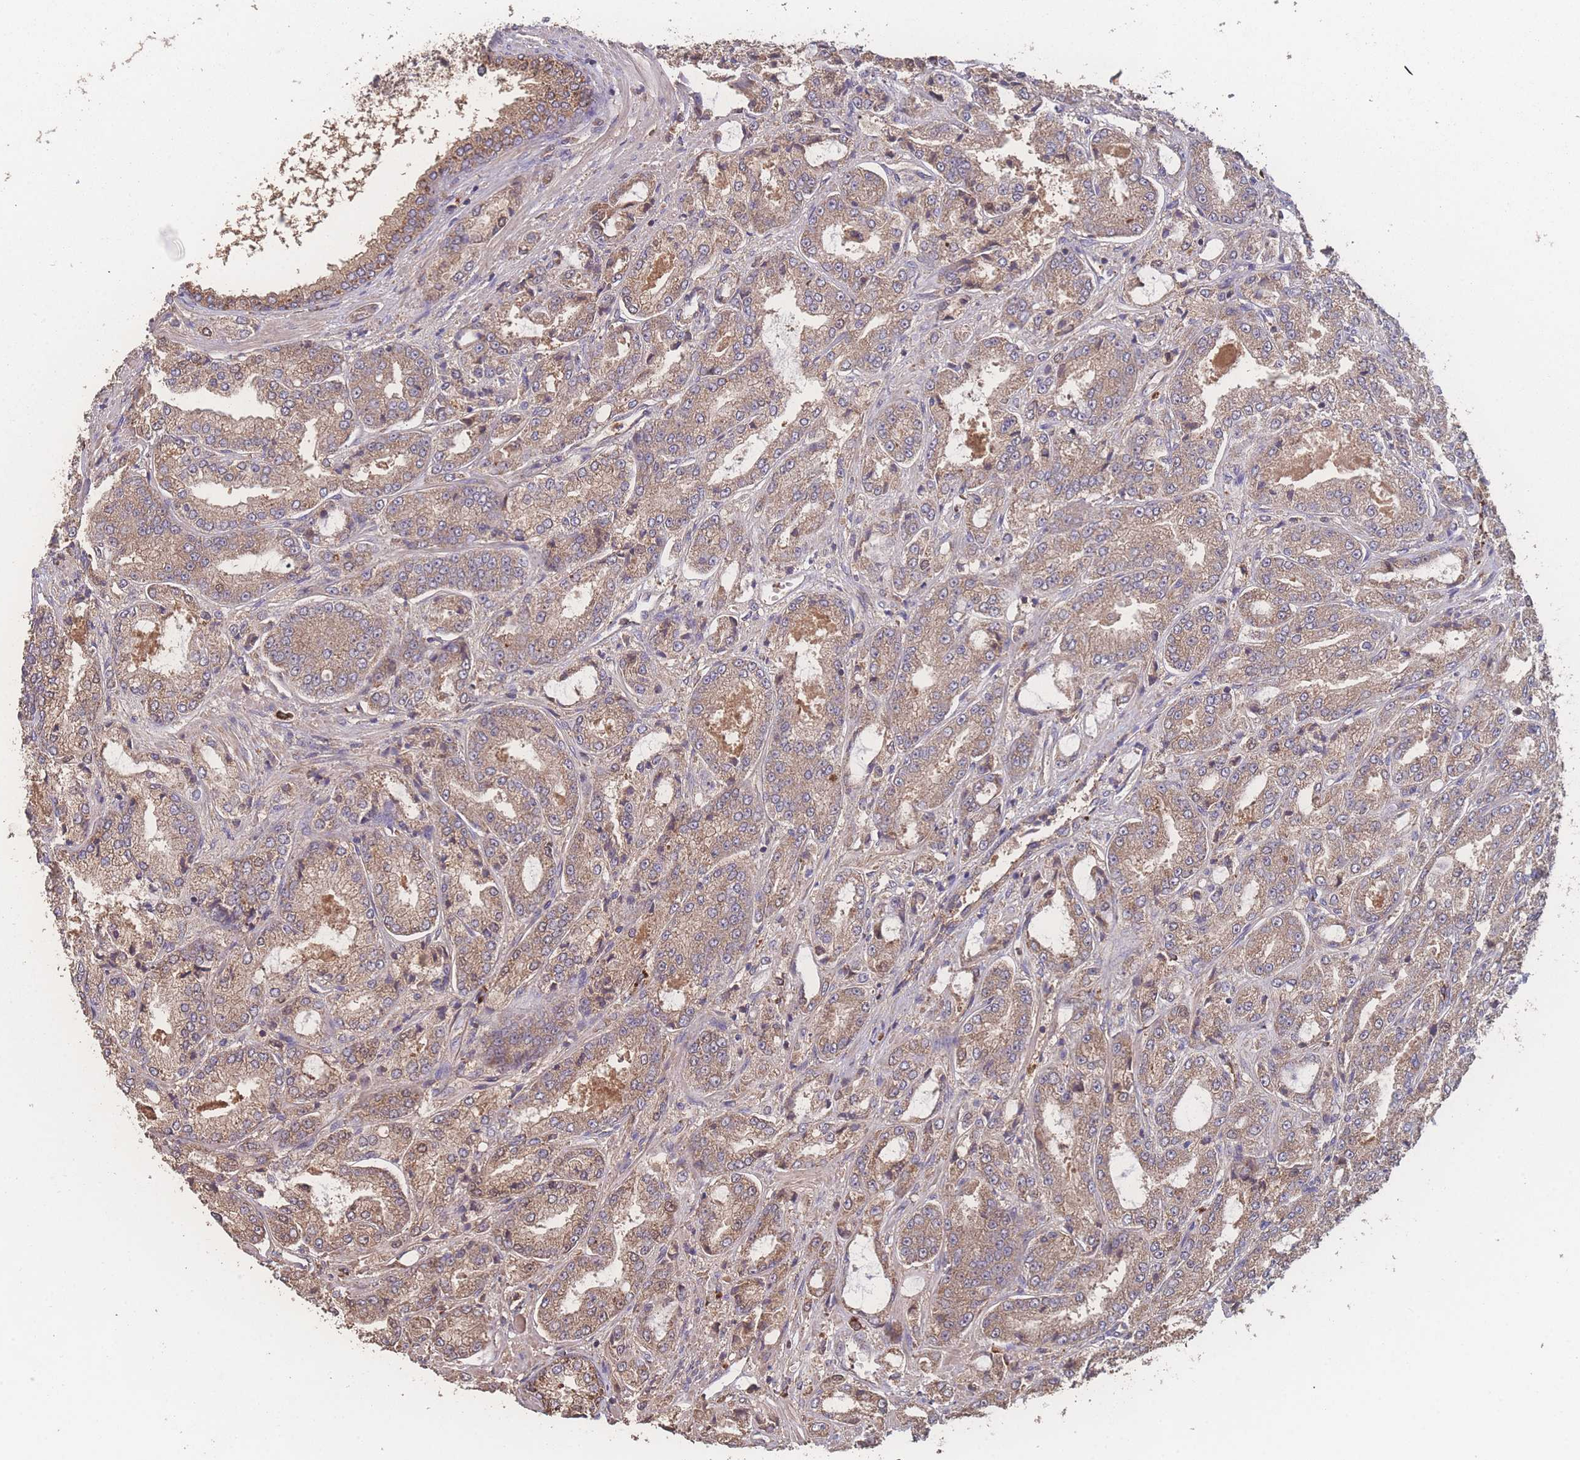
{"staining": {"intensity": "moderate", "quantity": ">75%", "location": "cytoplasmic/membranous"}, "tissue": "prostate cancer", "cell_type": "Tumor cells", "image_type": "cancer", "snomed": [{"axis": "morphology", "description": "Adenocarcinoma, High grade"}, {"axis": "topography", "description": "Prostate"}], "caption": "Moderate cytoplasmic/membranous expression for a protein is present in approximately >75% of tumor cells of high-grade adenocarcinoma (prostate) using immunohistochemistry (IHC).", "gene": "ATXN10", "patient": {"sex": "male", "age": 71}}